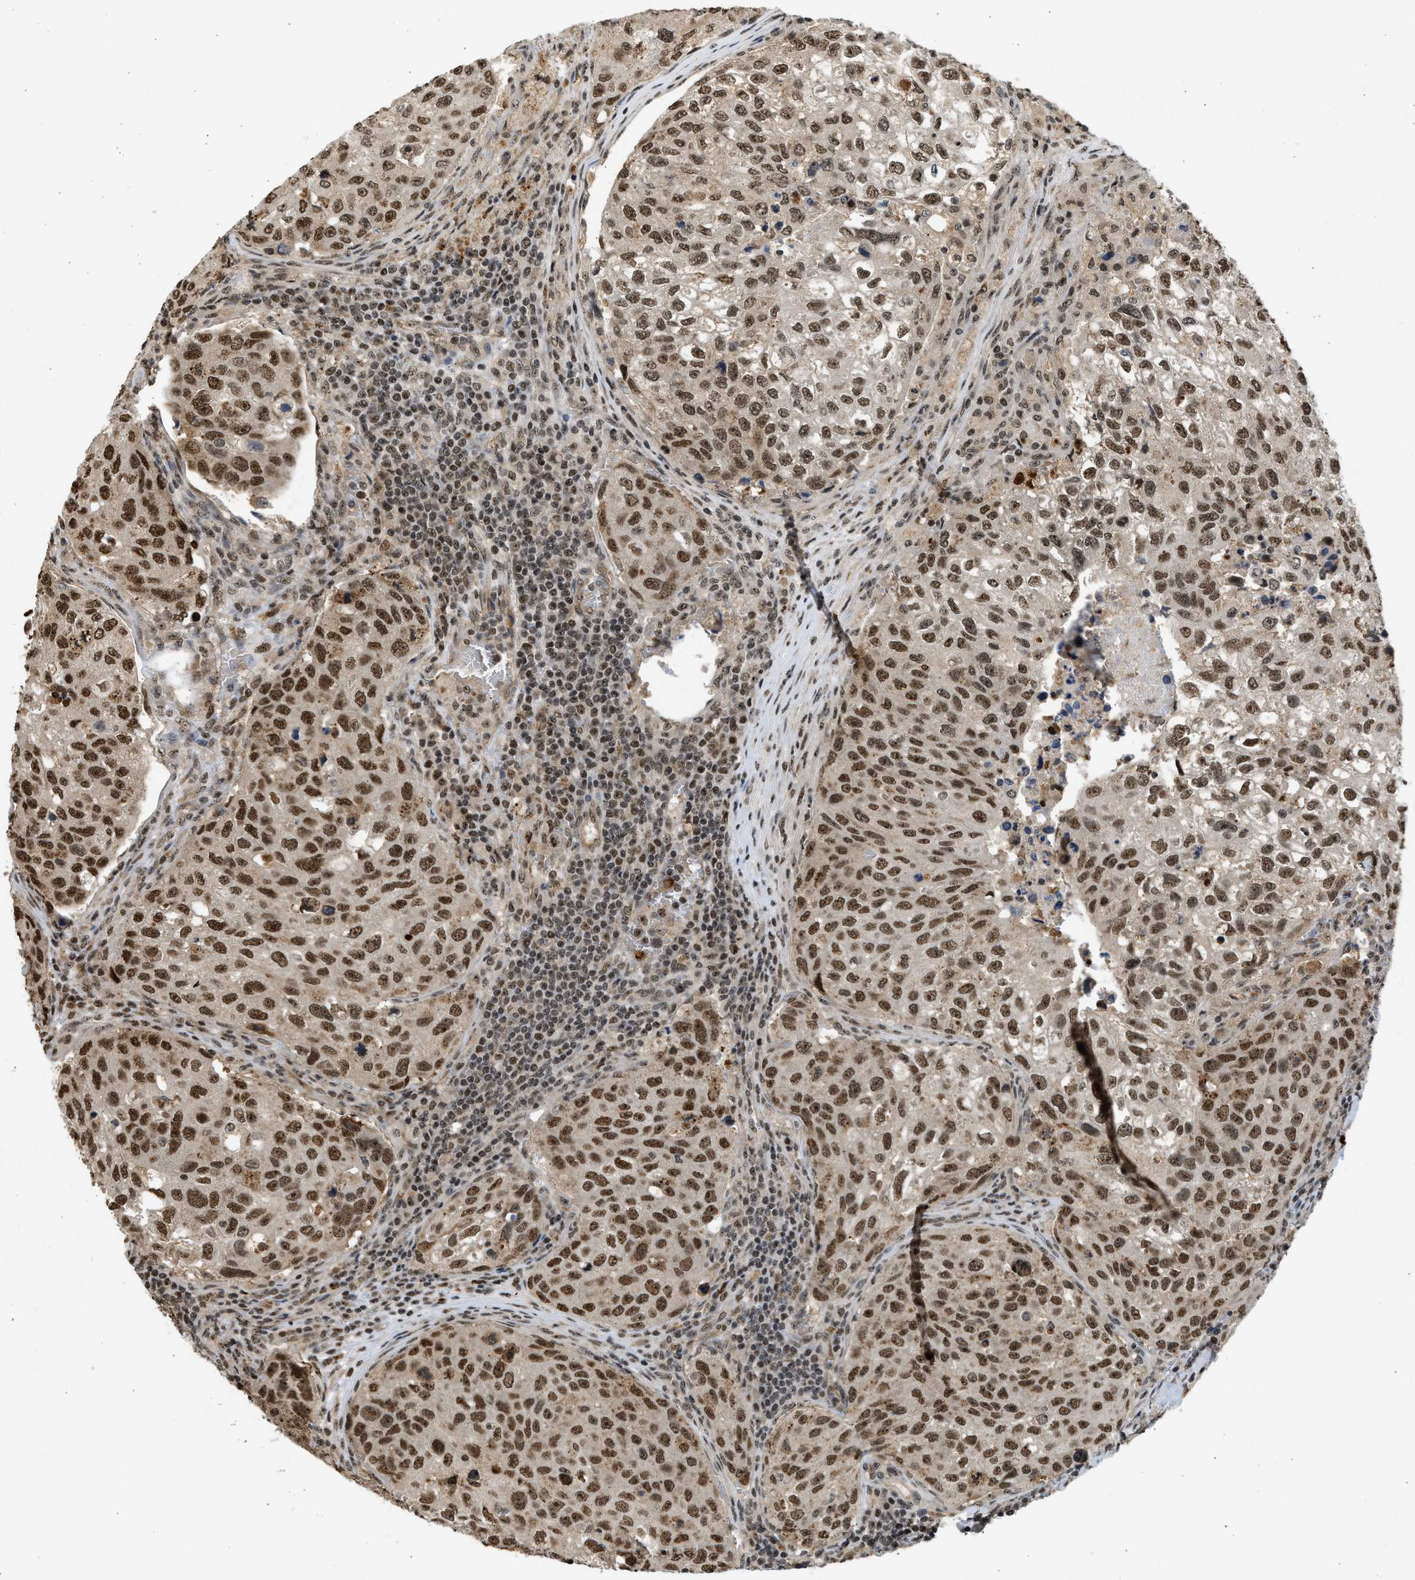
{"staining": {"intensity": "strong", "quantity": ">75%", "location": "cytoplasmic/membranous,nuclear"}, "tissue": "urothelial cancer", "cell_type": "Tumor cells", "image_type": "cancer", "snomed": [{"axis": "morphology", "description": "Urothelial carcinoma, High grade"}, {"axis": "topography", "description": "Lymph node"}, {"axis": "topography", "description": "Urinary bladder"}], "caption": "Human urothelial cancer stained with a brown dye demonstrates strong cytoplasmic/membranous and nuclear positive staining in approximately >75% of tumor cells.", "gene": "TFDP2", "patient": {"sex": "male", "age": 51}}